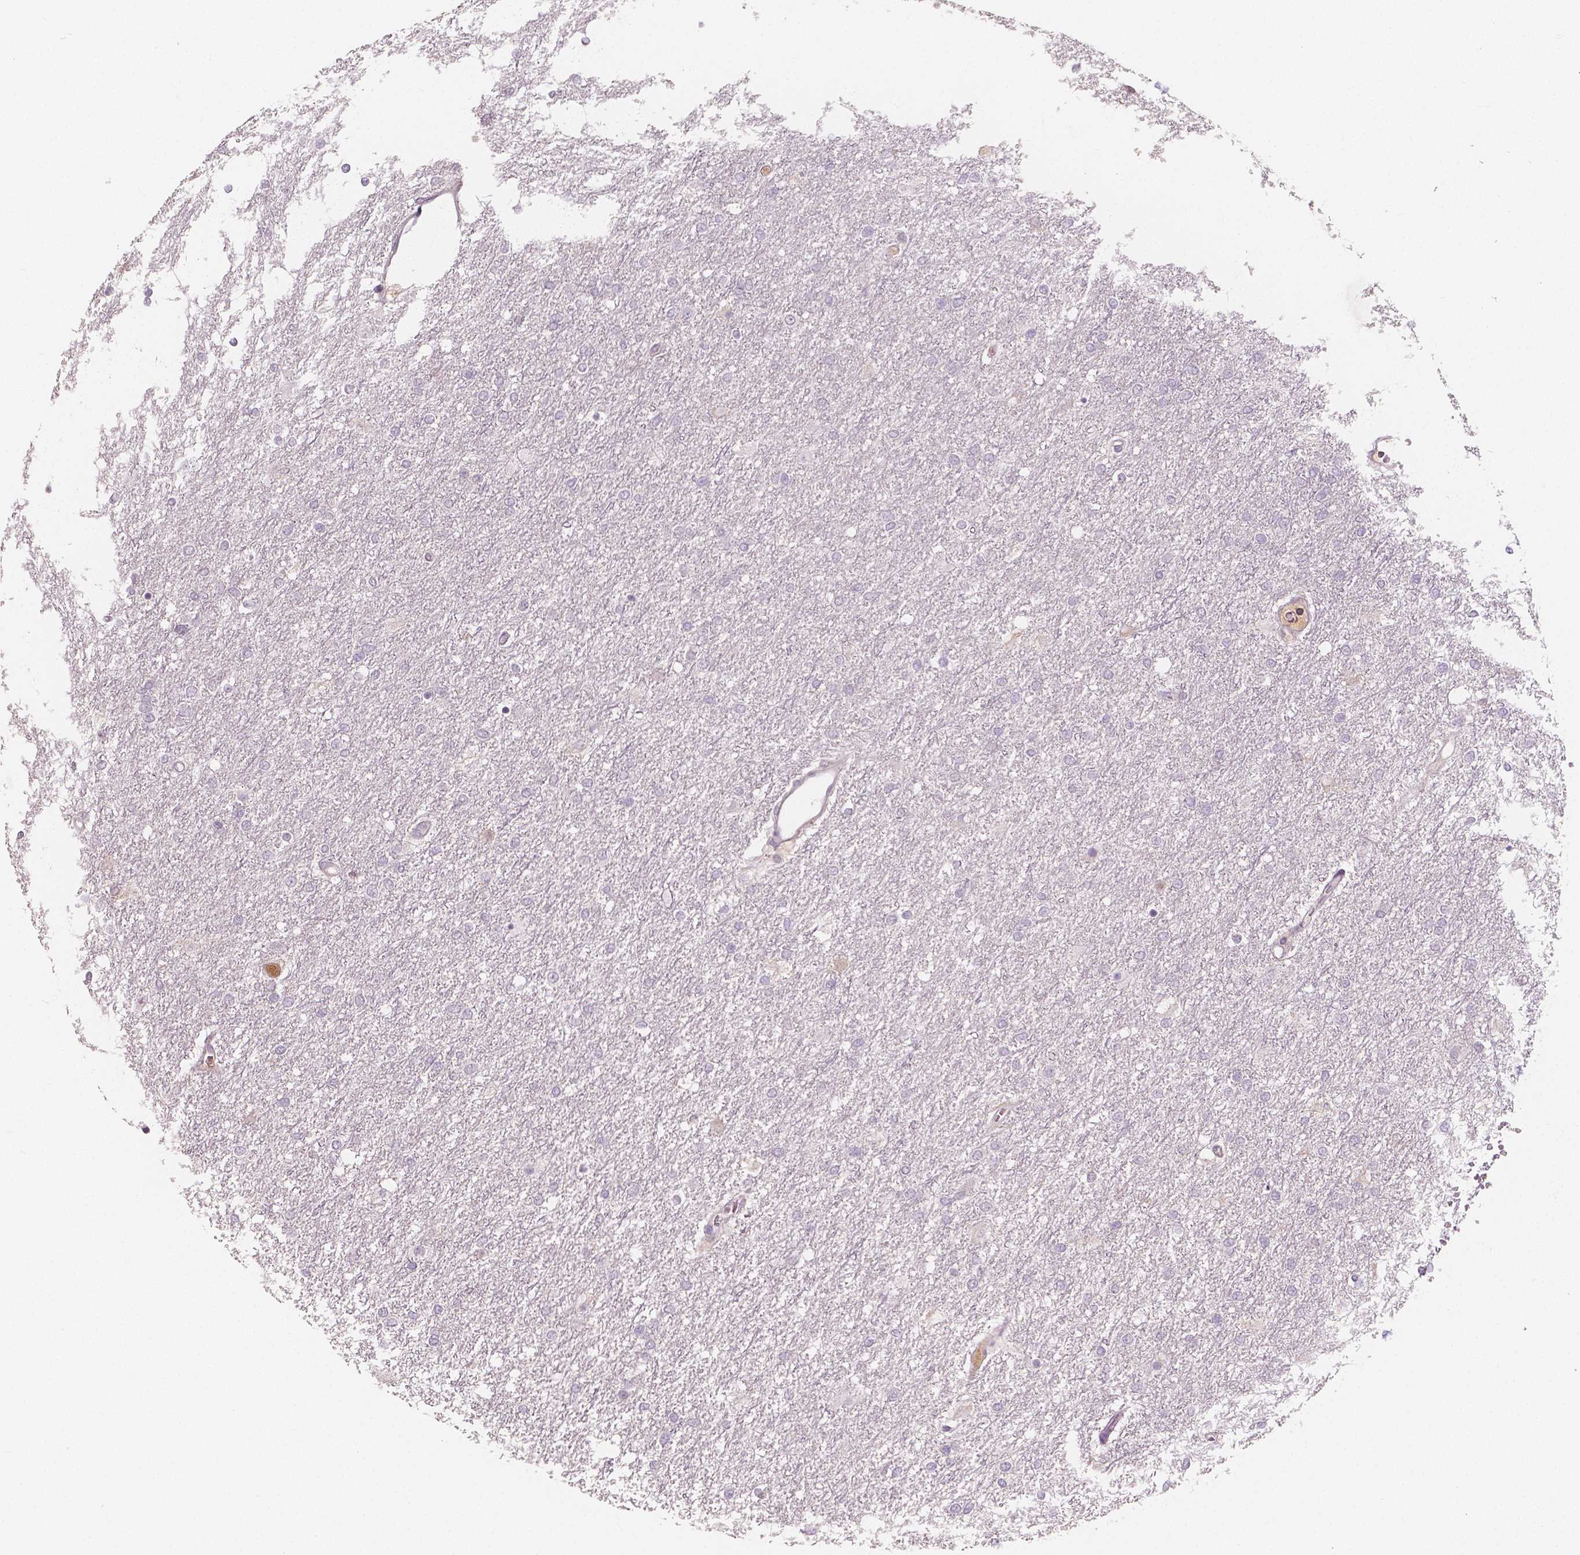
{"staining": {"intensity": "negative", "quantity": "none", "location": "none"}, "tissue": "glioma", "cell_type": "Tumor cells", "image_type": "cancer", "snomed": [{"axis": "morphology", "description": "Glioma, malignant, High grade"}, {"axis": "topography", "description": "Brain"}], "caption": "The IHC micrograph has no significant expression in tumor cells of malignant glioma (high-grade) tissue.", "gene": "APOA4", "patient": {"sex": "female", "age": 61}}